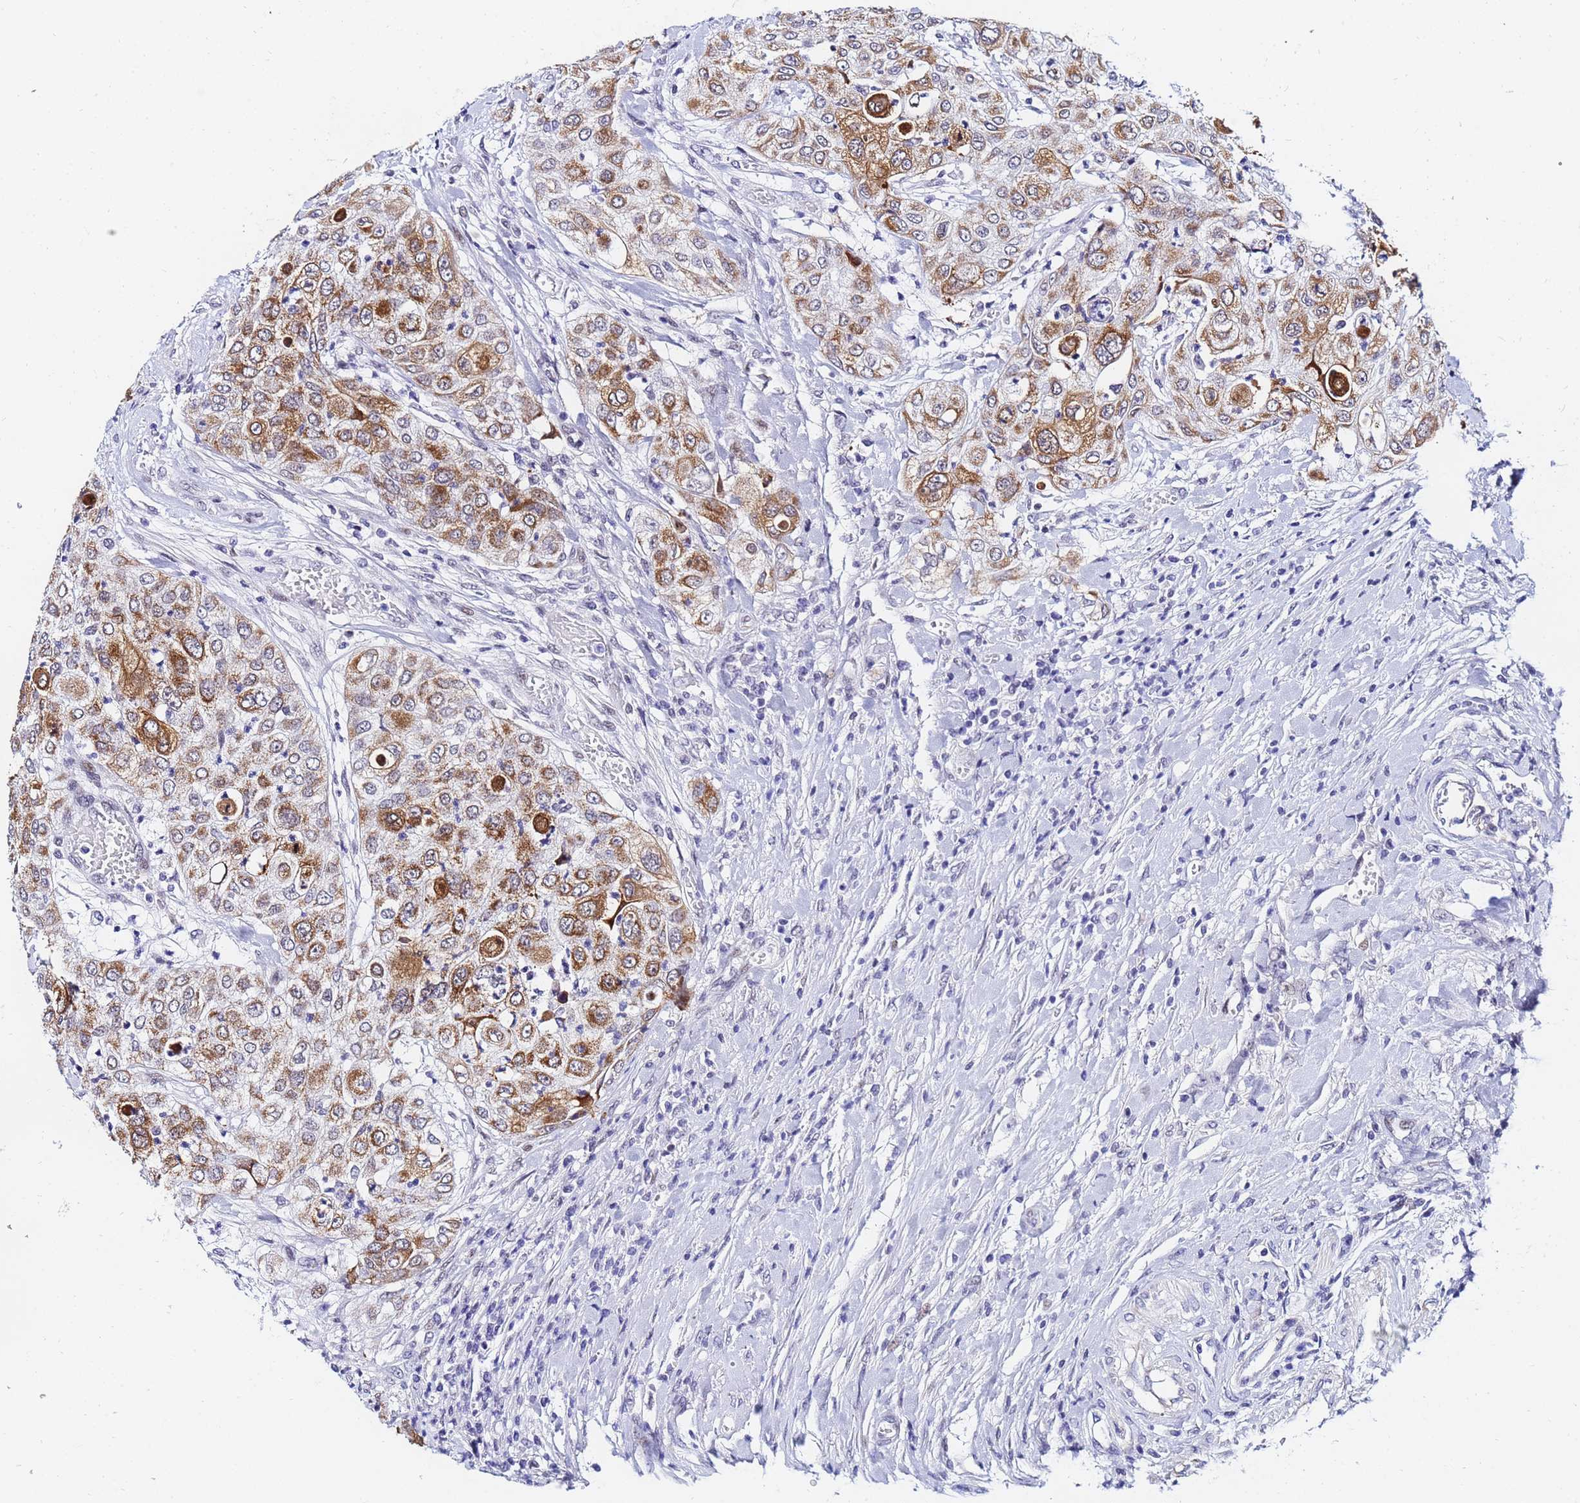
{"staining": {"intensity": "moderate", "quantity": ">75%", "location": "cytoplasmic/membranous"}, "tissue": "urothelial cancer", "cell_type": "Tumor cells", "image_type": "cancer", "snomed": [{"axis": "morphology", "description": "Urothelial carcinoma, High grade"}, {"axis": "topography", "description": "Urinary bladder"}], "caption": "Urothelial cancer stained with immunohistochemistry demonstrates moderate cytoplasmic/membranous staining in approximately >75% of tumor cells.", "gene": "CKMT1A", "patient": {"sex": "female", "age": 79}}